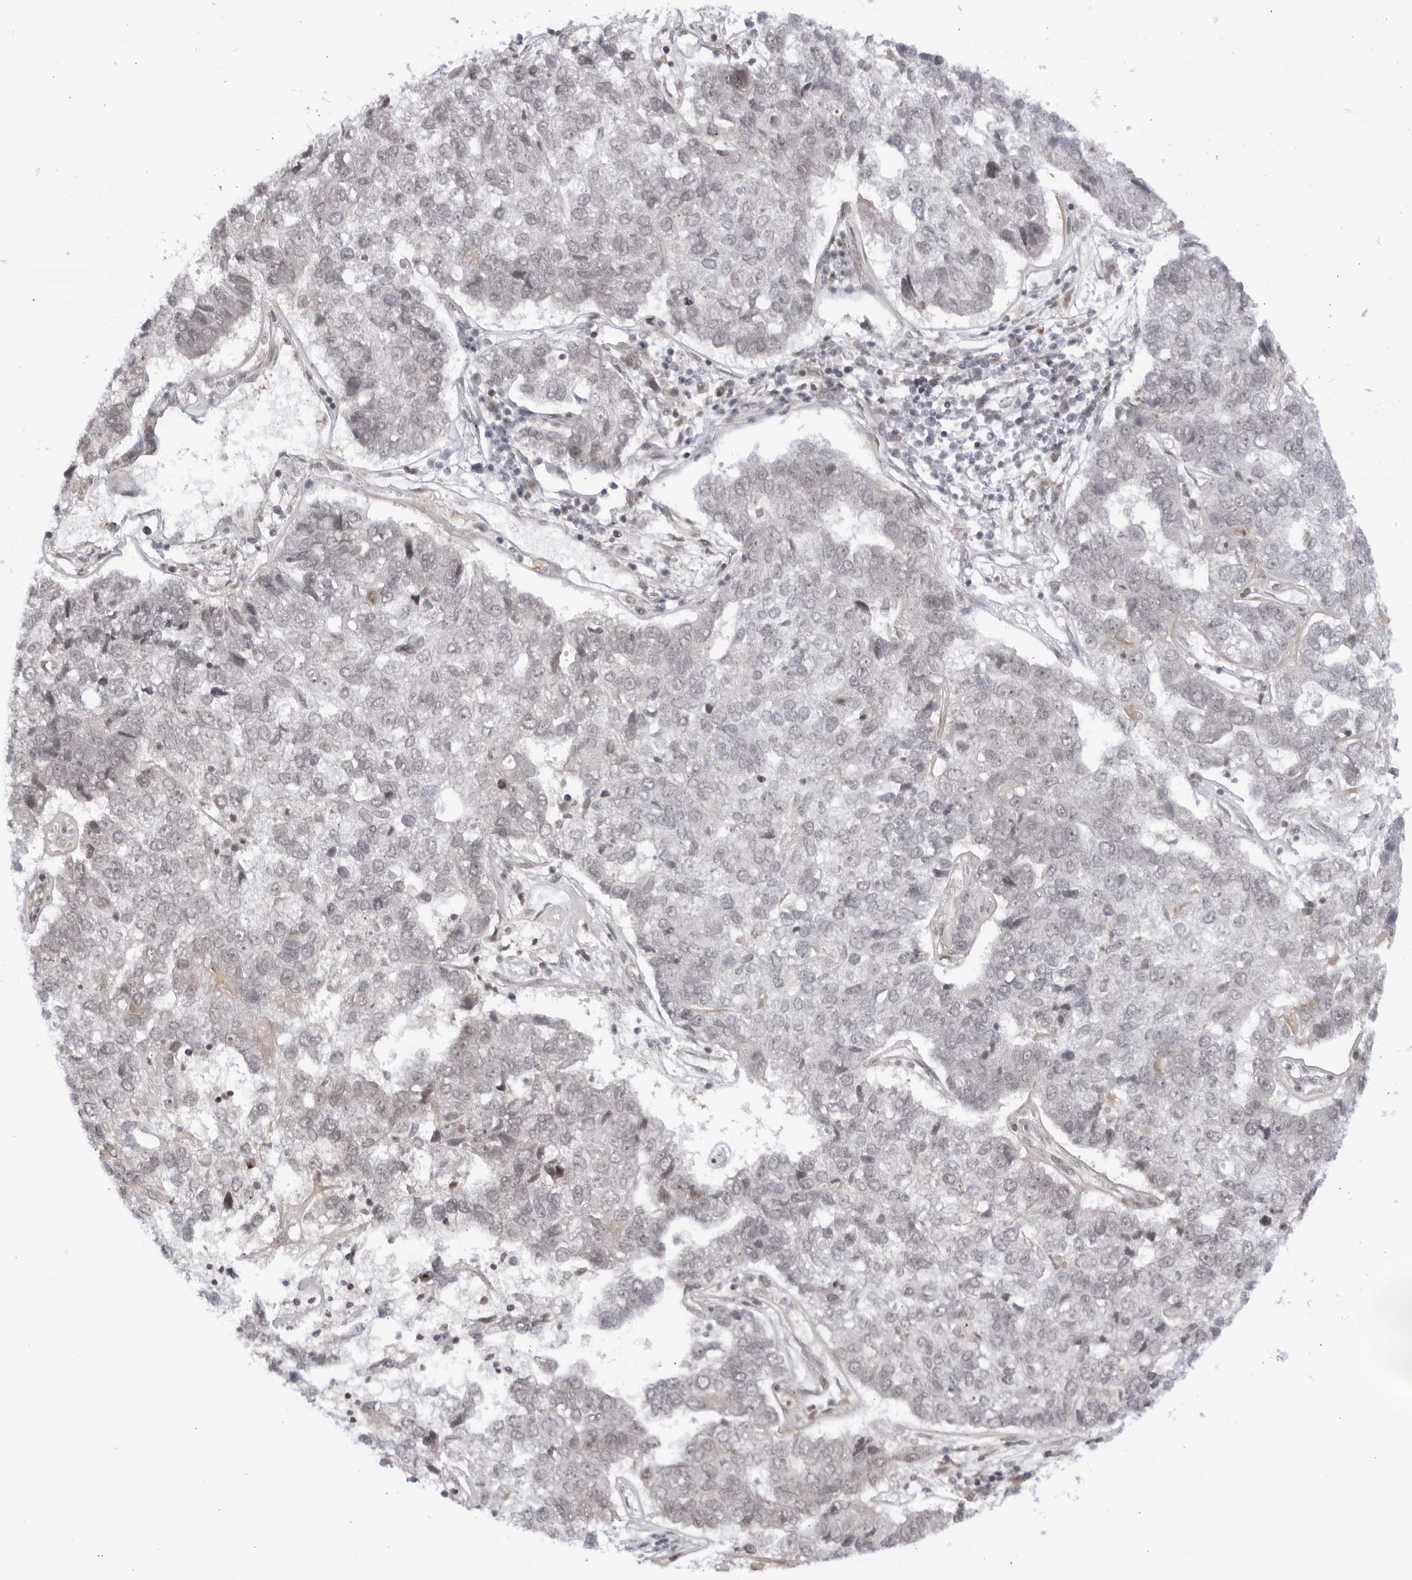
{"staining": {"intensity": "negative", "quantity": "none", "location": "none"}, "tissue": "pancreatic cancer", "cell_type": "Tumor cells", "image_type": "cancer", "snomed": [{"axis": "morphology", "description": "Adenocarcinoma, NOS"}, {"axis": "topography", "description": "Pancreas"}], "caption": "There is no significant staining in tumor cells of pancreatic adenocarcinoma.", "gene": "RASGEF1C", "patient": {"sex": "female", "age": 61}}